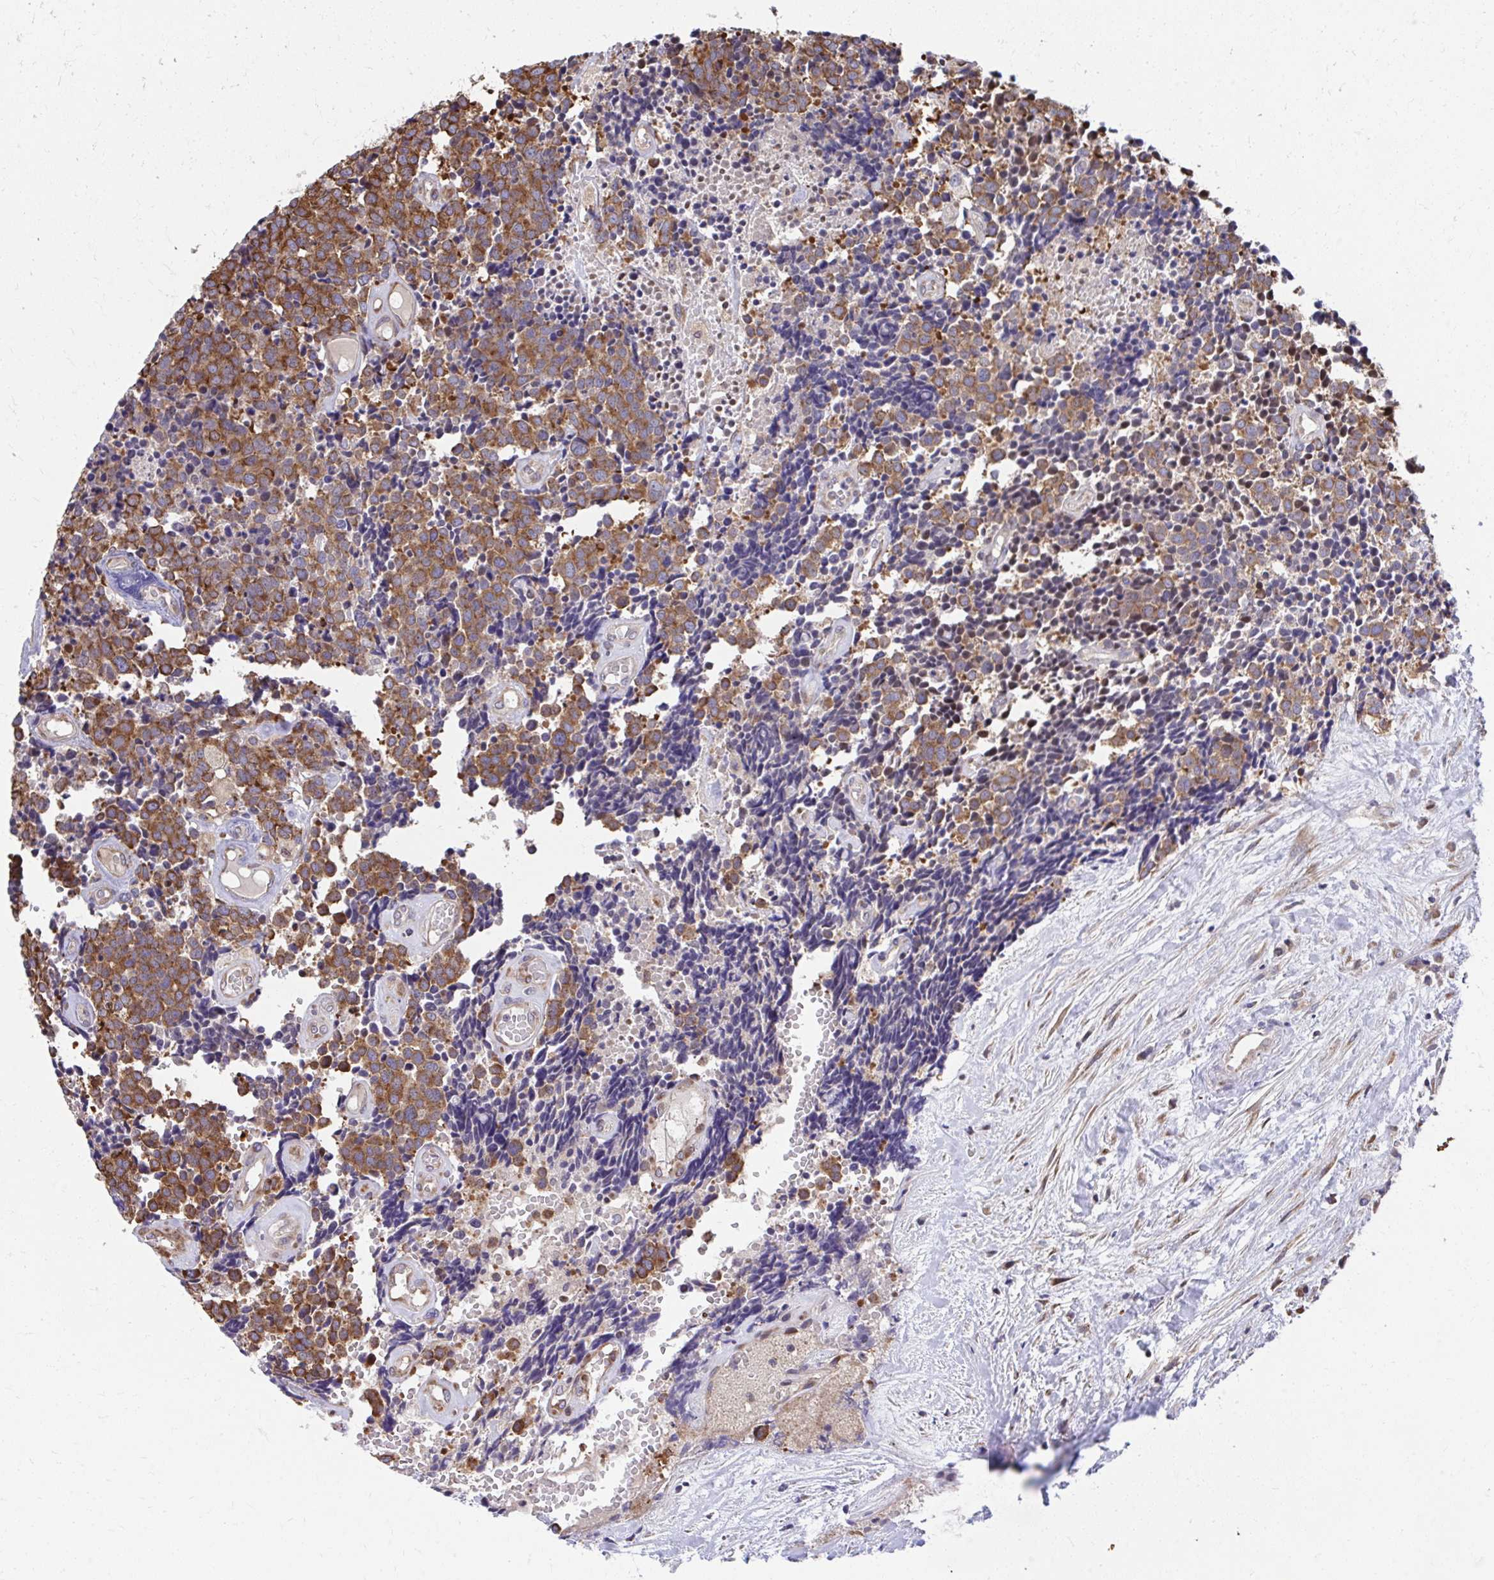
{"staining": {"intensity": "moderate", "quantity": ">75%", "location": "cytoplasmic/membranous"}, "tissue": "carcinoid", "cell_type": "Tumor cells", "image_type": "cancer", "snomed": [{"axis": "morphology", "description": "Carcinoid, malignant, NOS"}, {"axis": "topography", "description": "Skin"}], "caption": "Tumor cells display moderate cytoplasmic/membranous positivity in about >75% of cells in malignant carcinoid. The protein of interest is shown in brown color, while the nuclei are stained blue.", "gene": "ZNF778", "patient": {"sex": "female", "age": 79}}